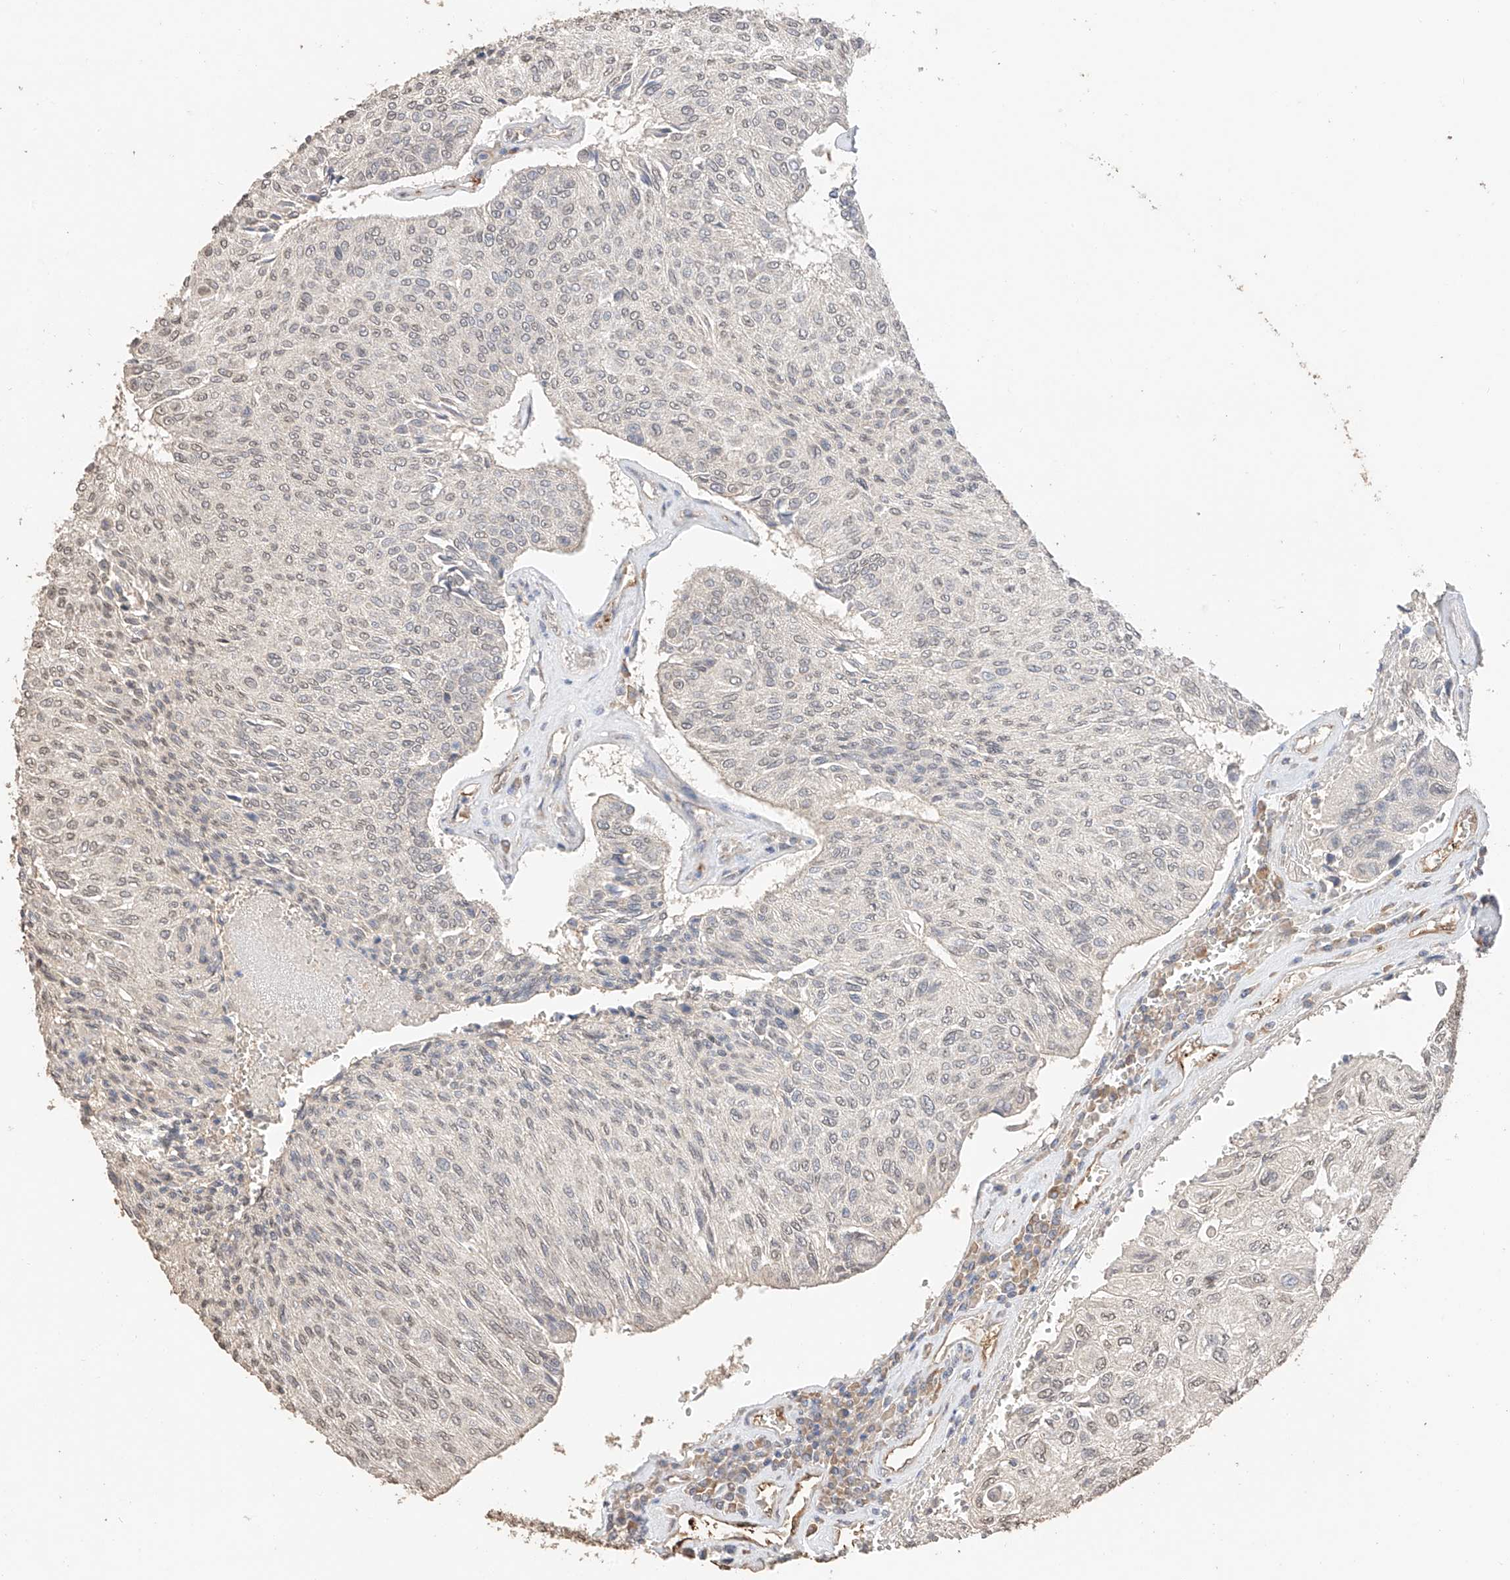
{"staining": {"intensity": "weak", "quantity": "<25%", "location": "nuclear"}, "tissue": "urothelial cancer", "cell_type": "Tumor cells", "image_type": "cancer", "snomed": [{"axis": "morphology", "description": "Urothelial carcinoma, High grade"}, {"axis": "topography", "description": "Urinary bladder"}], "caption": "The micrograph demonstrates no staining of tumor cells in urothelial cancer.", "gene": "IL22RA2", "patient": {"sex": "male", "age": 66}}